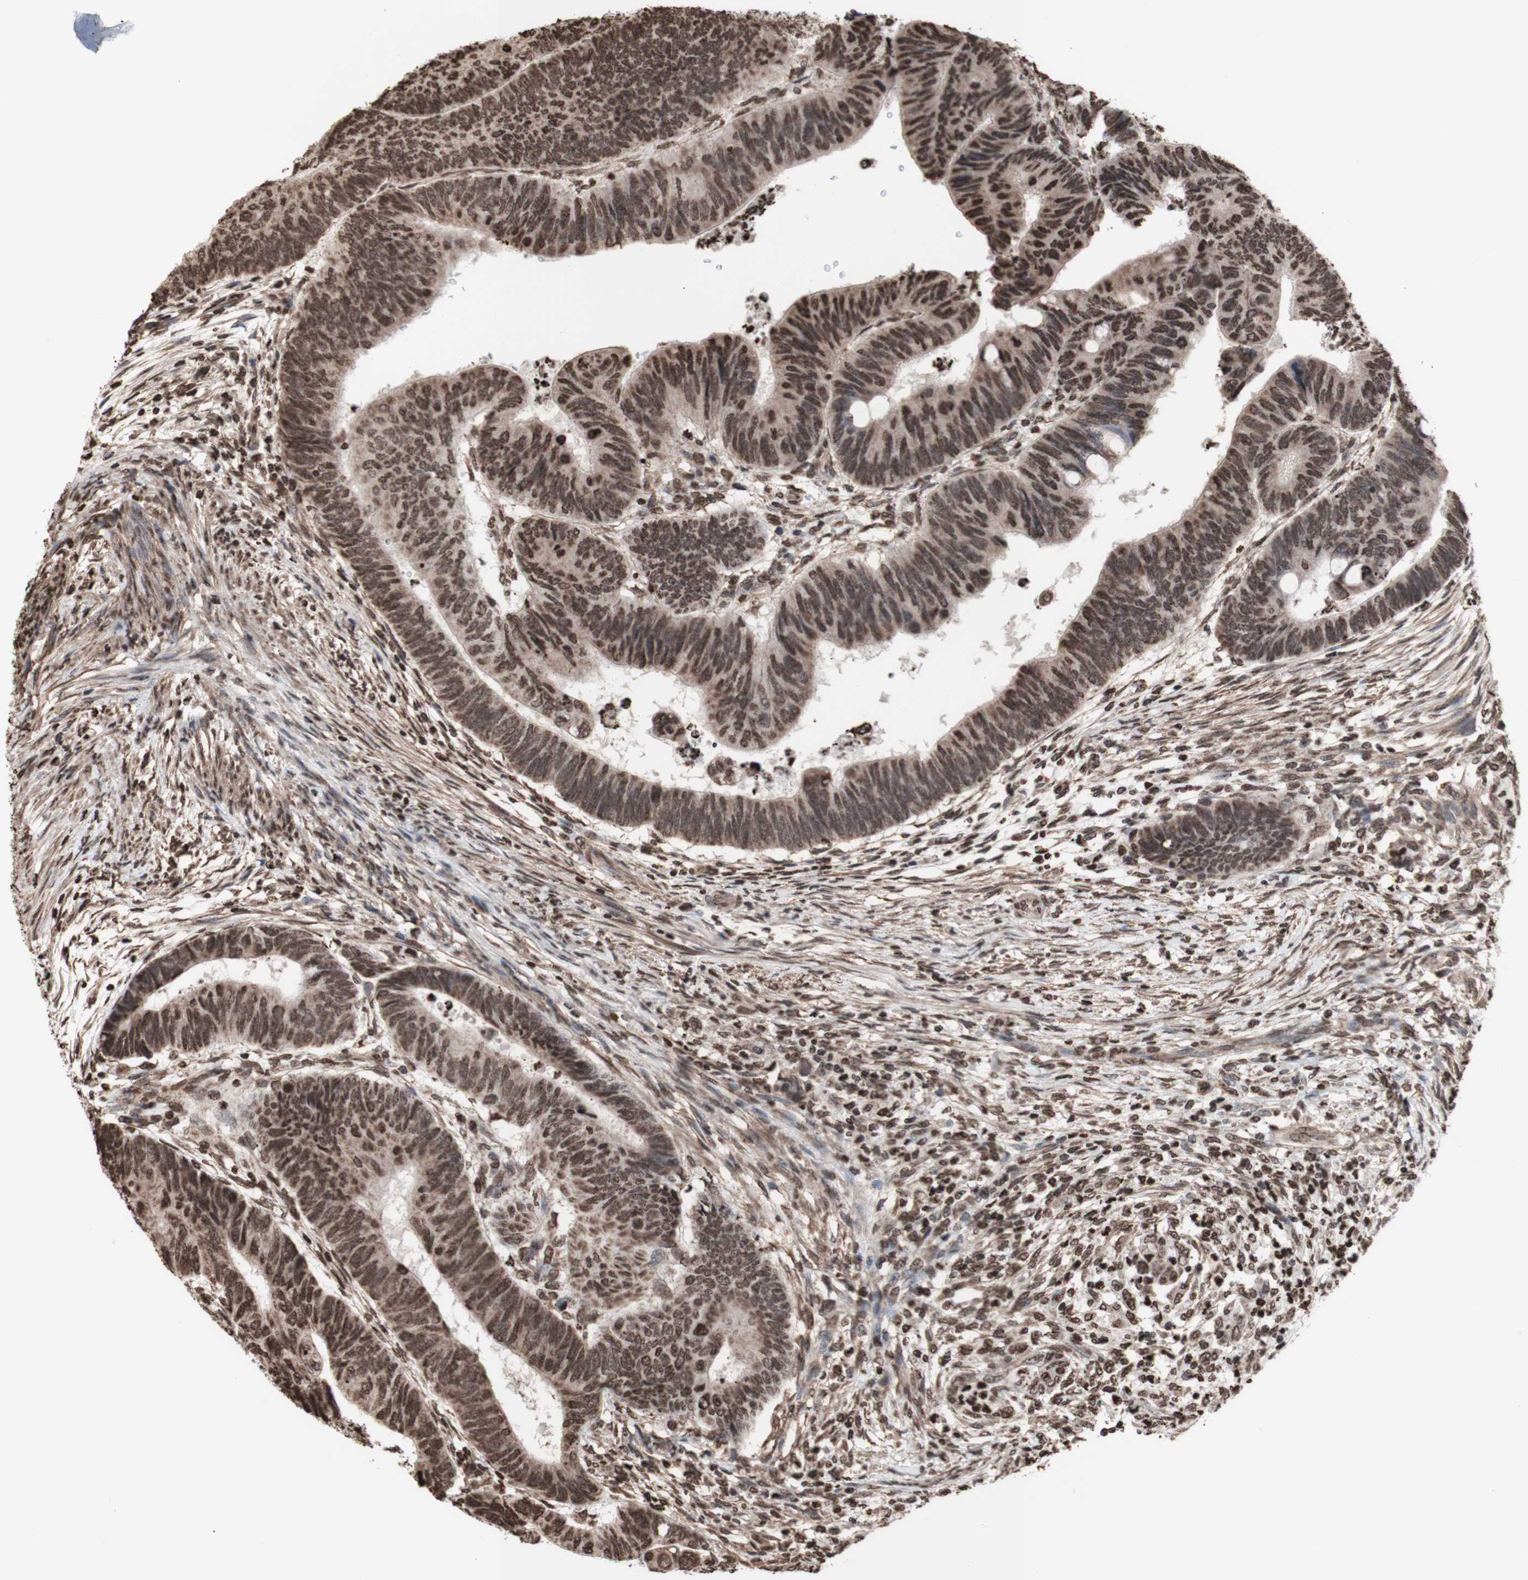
{"staining": {"intensity": "moderate", "quantity": ">75%", "location": "nuclear"}, "tissue": "colorectal cancer", "cell_type": "Tumor cells", "image_type": "cancer", "snomed": [{"axis": "morphology", "description": "Normal tissue, NOS"}, {"axis": "morphology", "description": "Adenocarcinoma, NOS"}, {"axis": "topography", "description": "Rectum"}, {"axis": "topography", "description": "Peripheral nerve tissue"}], "caption": "Approximately >75% of tumor cells in human colorectal cancer (adenocarcinoma) exhibit moderate nuclear protein positivity as visualized by brown immunohistochemical staining.", "gene": "SNAI2", "patient": {"sex": "male", "age": 92}}